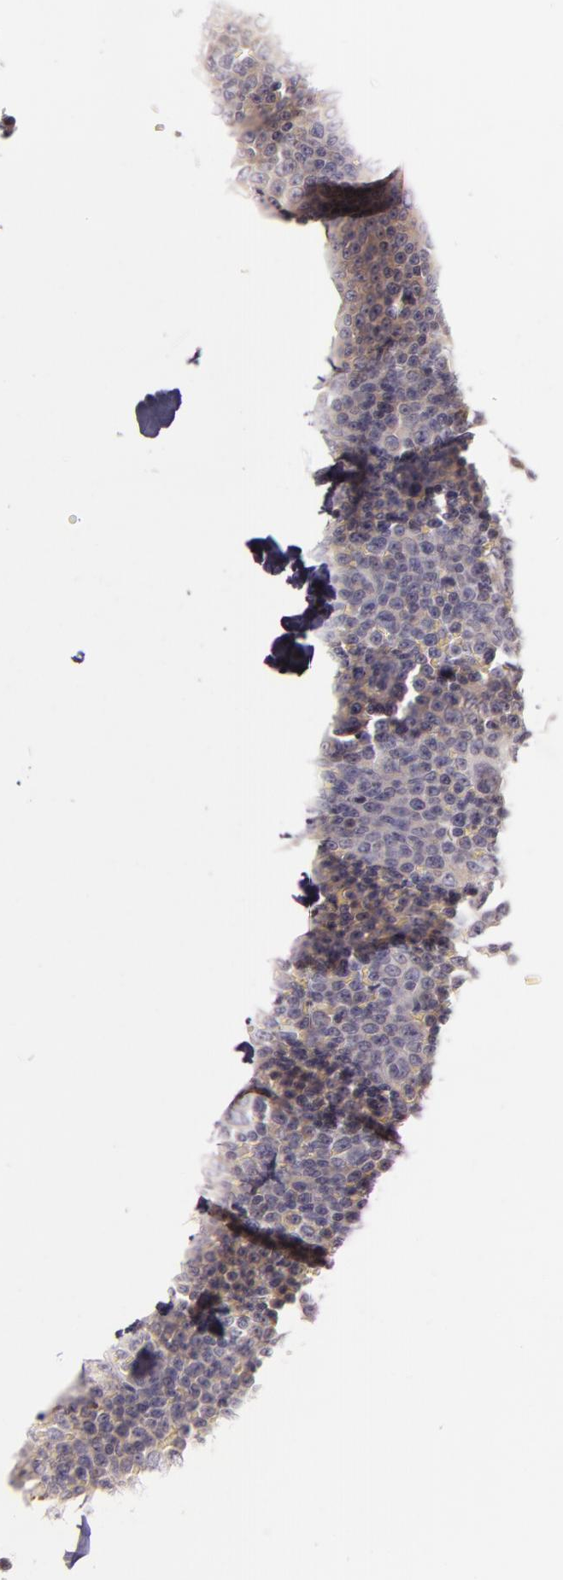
{"staining": {"intensity": "weak", "quantity": "<25%", "location": "cytoplasmic/membranous"}, "tissue": "lymphoma", "cell_type": "Tumor cells", "image_type": "cancer", "snomed": [{"axis": "morphology", "description": "Malignant lymphoma, non-Hodgkin's type, Low grade"}, {"axis": "topography", "description": "Lymph node"}], "caption": "Lymphoma was stained to show a protein in brown. There is no significant positivity in tumor cells.", "gene": "RALGAPA1", "patient": {"sex": "male", "age": 50}}